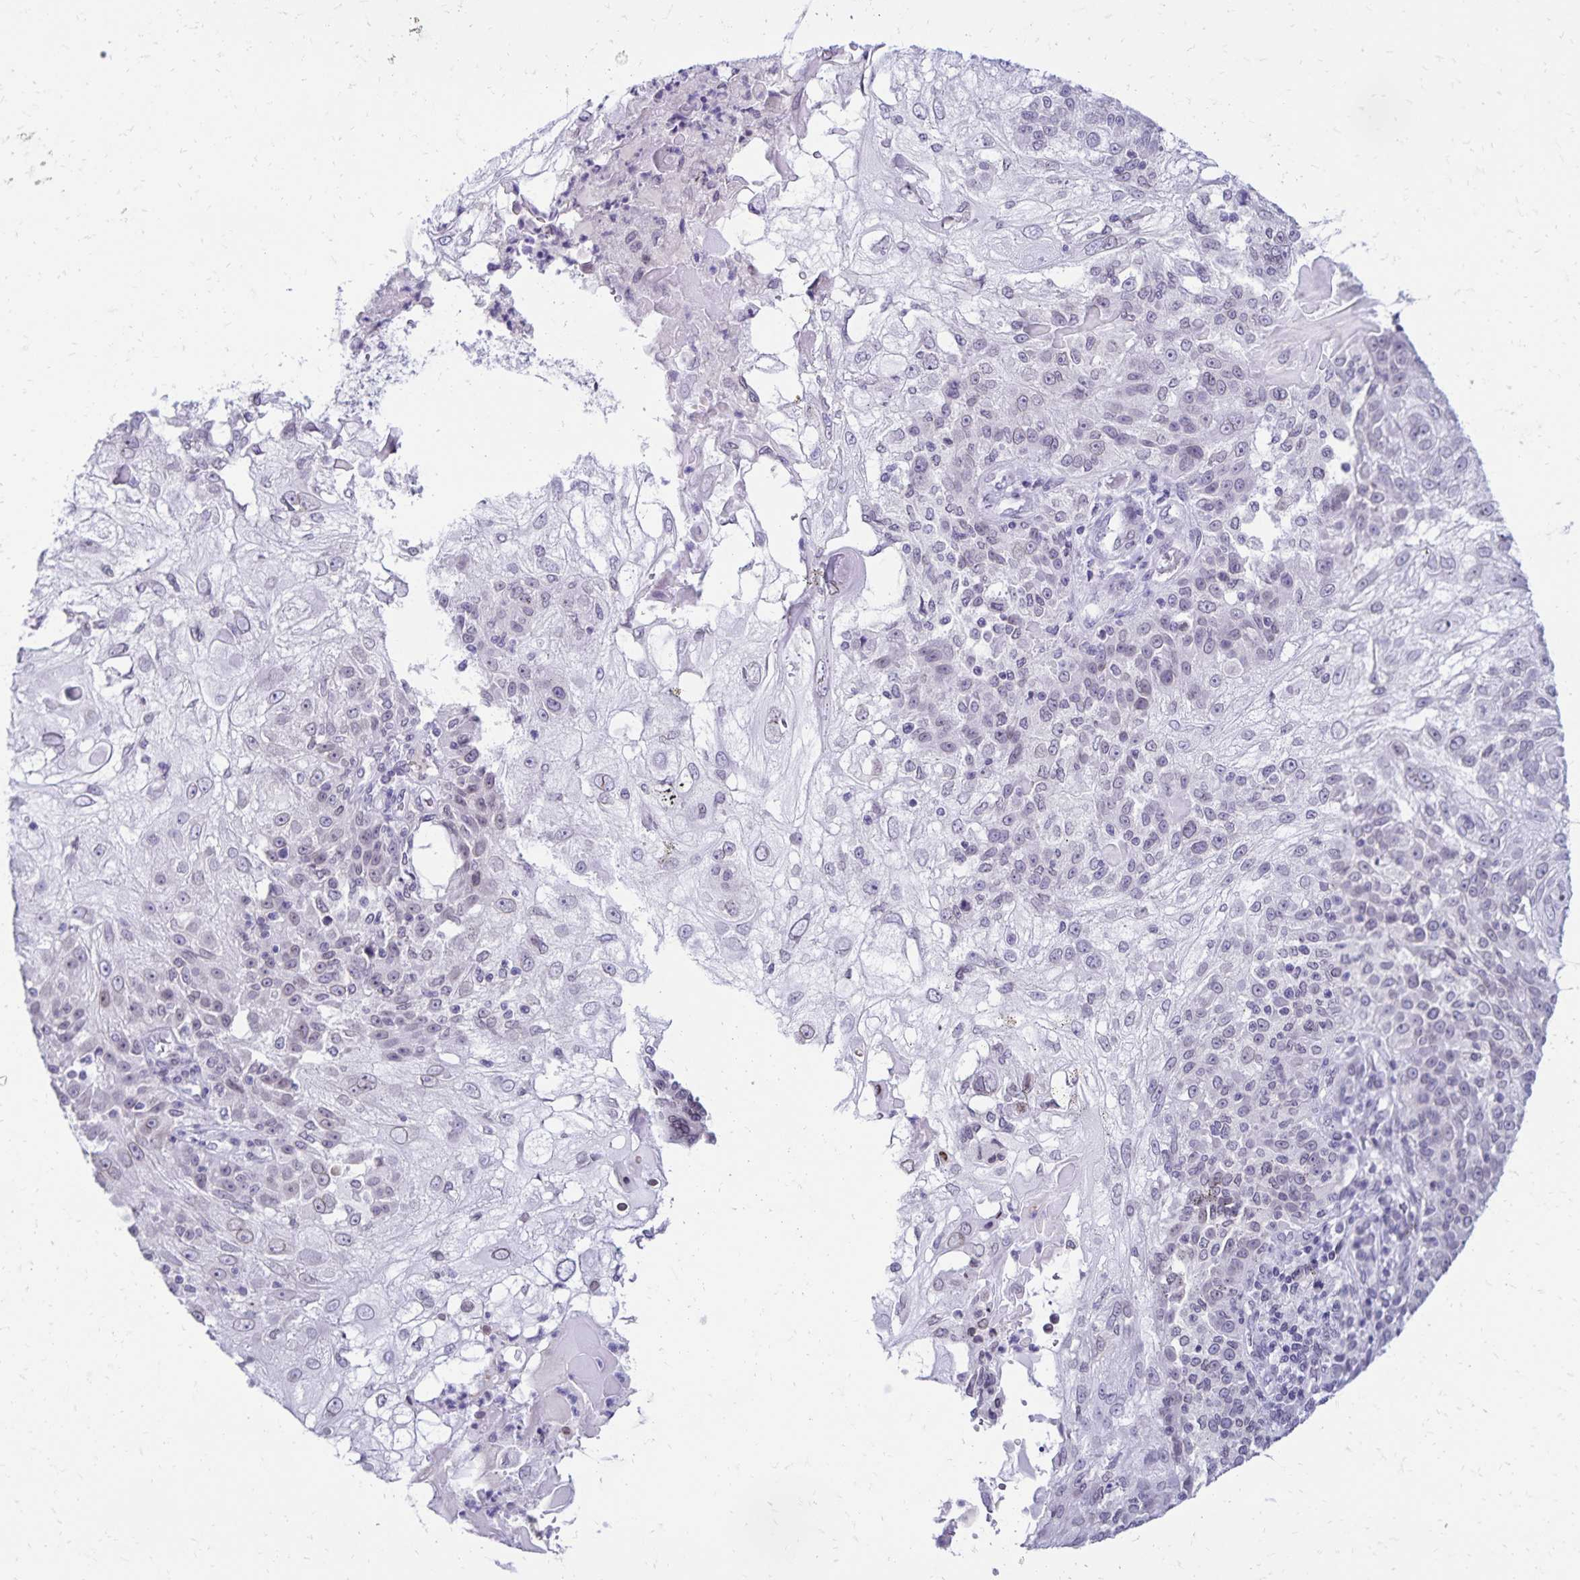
{"staining": {"intensity": "negative", "quantity": "none", "location": "none"}, "tissue": "skin cancer", "cell_type": "Tumor cells", "image_type": "cancer", "snomed": [{"axis": "morphology", "description": "Normal tissue, NOS"}, {"axis": "morphology", "description": "Squamous cell carcinoma, NOS"}, {"axis": "topography", "description": "Skin"}], "caption": "Protein analysis of skin cancer (squamous cell carcinoma) displays no significant positivity in tumor cells.", "gene": "FAM166C", "patient": {"sex": "female", "age": 83}}